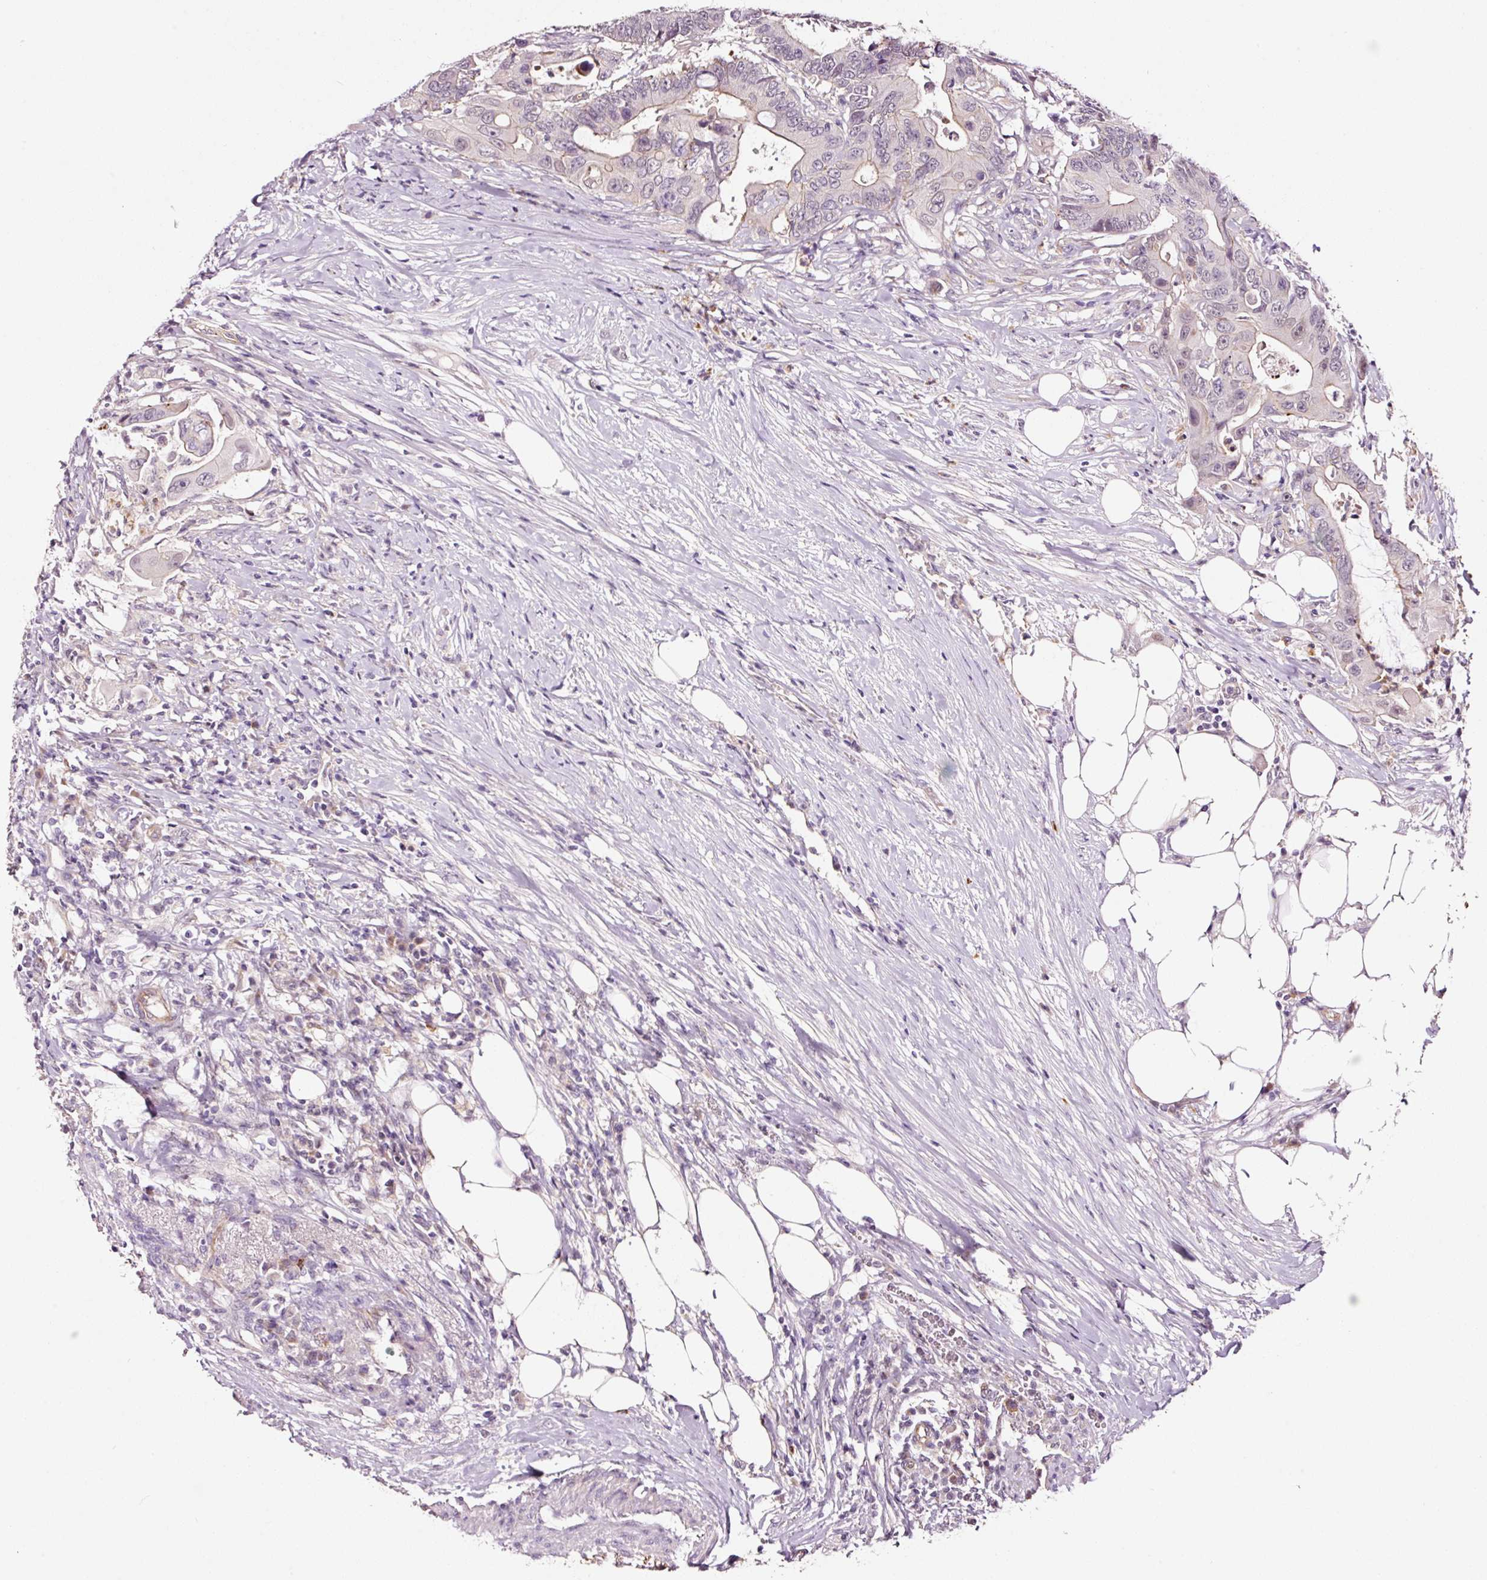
{"staining": {"intensity": "negative", "quantity": "none", "location": "none"}, "tissue": "colorectal cancer", "cell_type": "Tumor cells", "image_type": "cancer", "snomed": [{"axis": "morphology", "description": "Adenocarcinoma, NOS"}, {"axis": "topography", "description": "Colon"}], "caption": "Colorectal adenocarcinoma stained for a protein using immunohistochemistry reveals no staining tumor cells.", "gene": "ABCB4", "patient": {"sex": "male", "age": 71}}